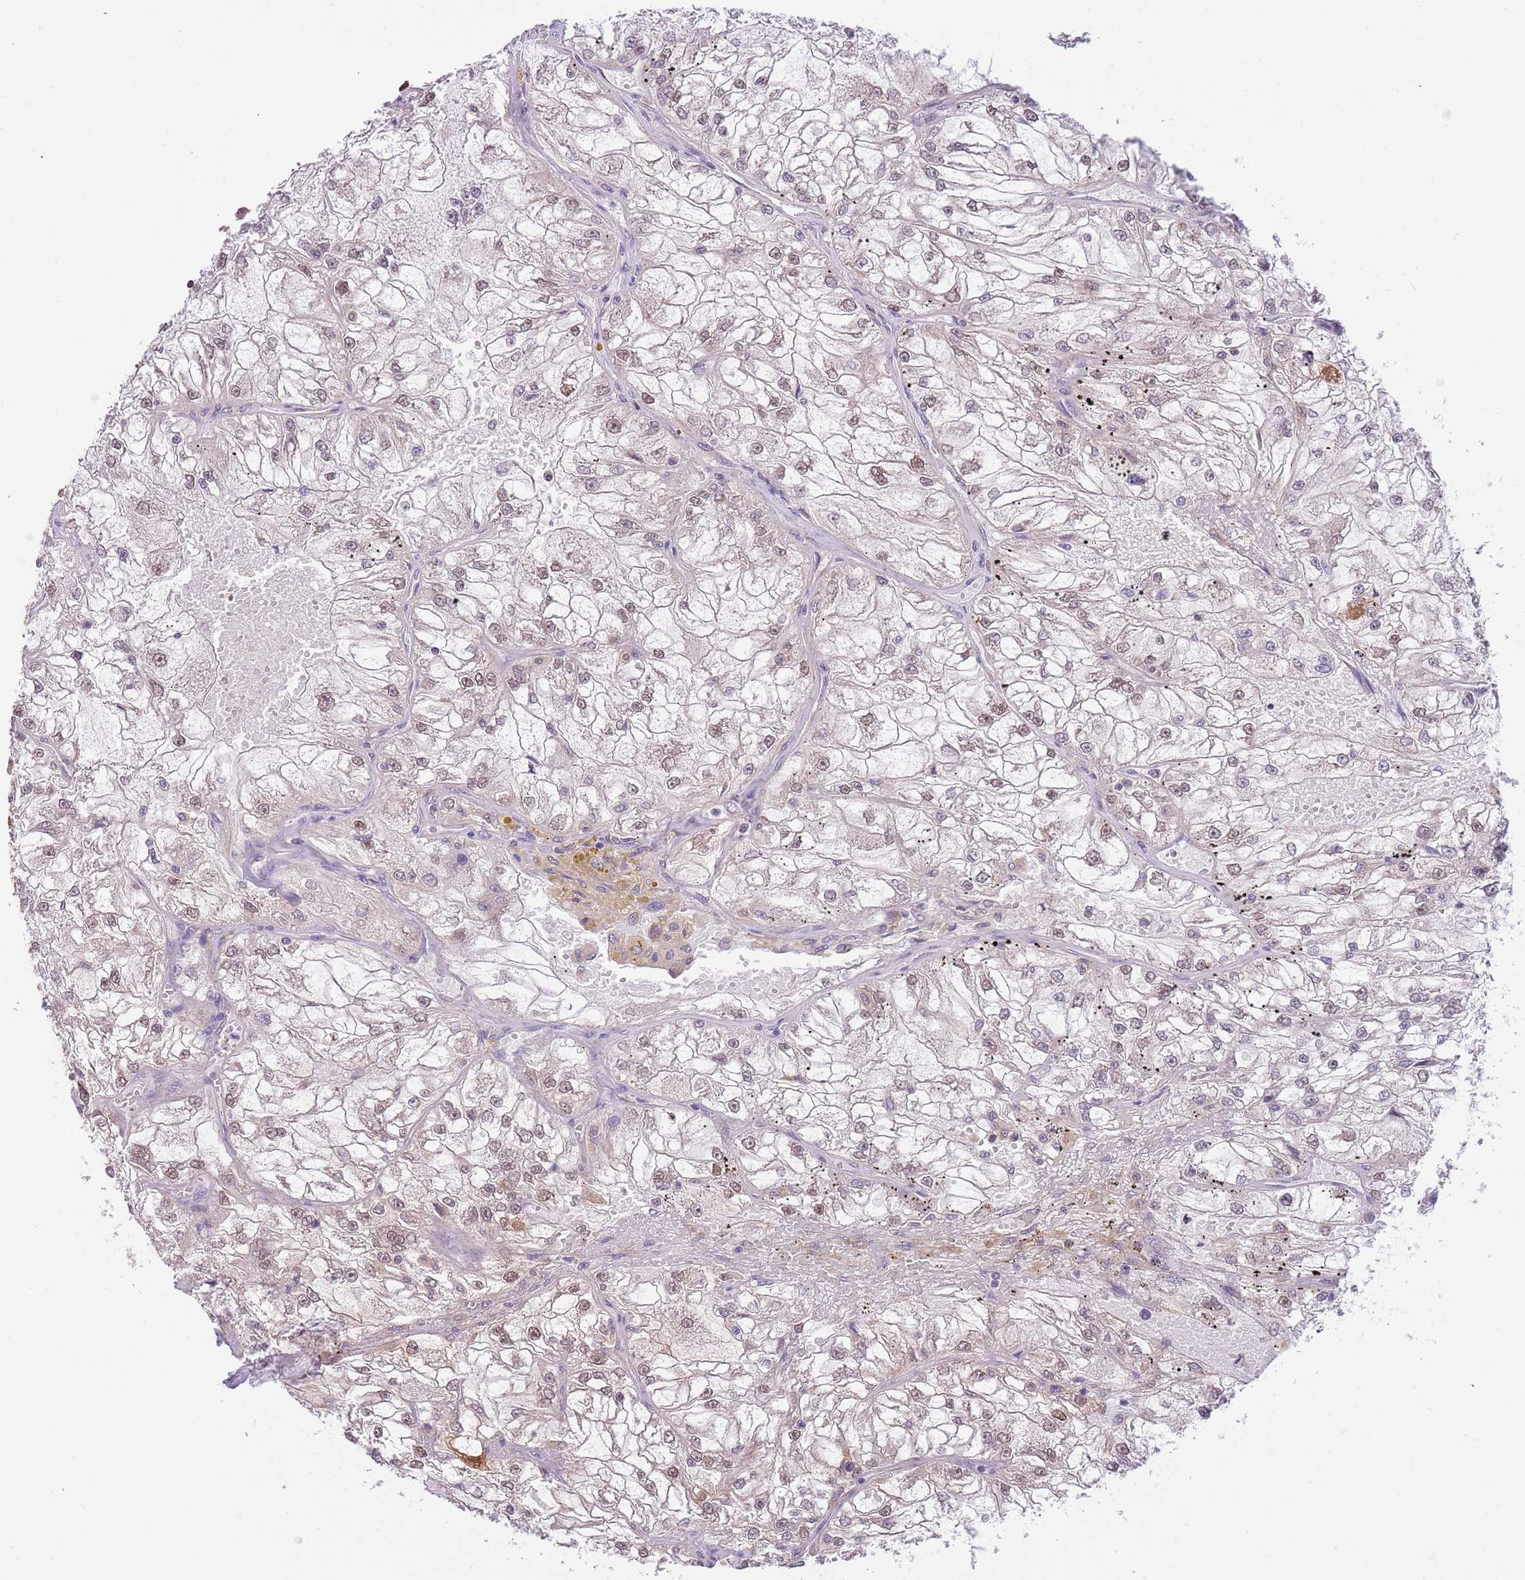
{"staining": {"intensity": "weak", "quantity": "25%-75%", "location": "nuclear"}, "tissue": "renal cancer", "cell_type": "Tumor cells", "image_type": "cancer", "snomed": [{"axis": "morphology", "description": "Adenocarcinoma, NOS"}, {"axis": "topography", "description": "Kidney"}], "caption": "An immunohistochemistry (IHC) micrograph of tumor tissue is shown. Protein staining in brown labels weak nuclear positivity in renal adenocarcinoma within tumor cells. The staining is performed using DAB (3,3'-diaminobenzidine) brown chromogen to label protein expression. The nuclei are counter-stained blue using hematoxylin.", "gene": "STIP1", "patient": {"sex": "female", "age": 72}}